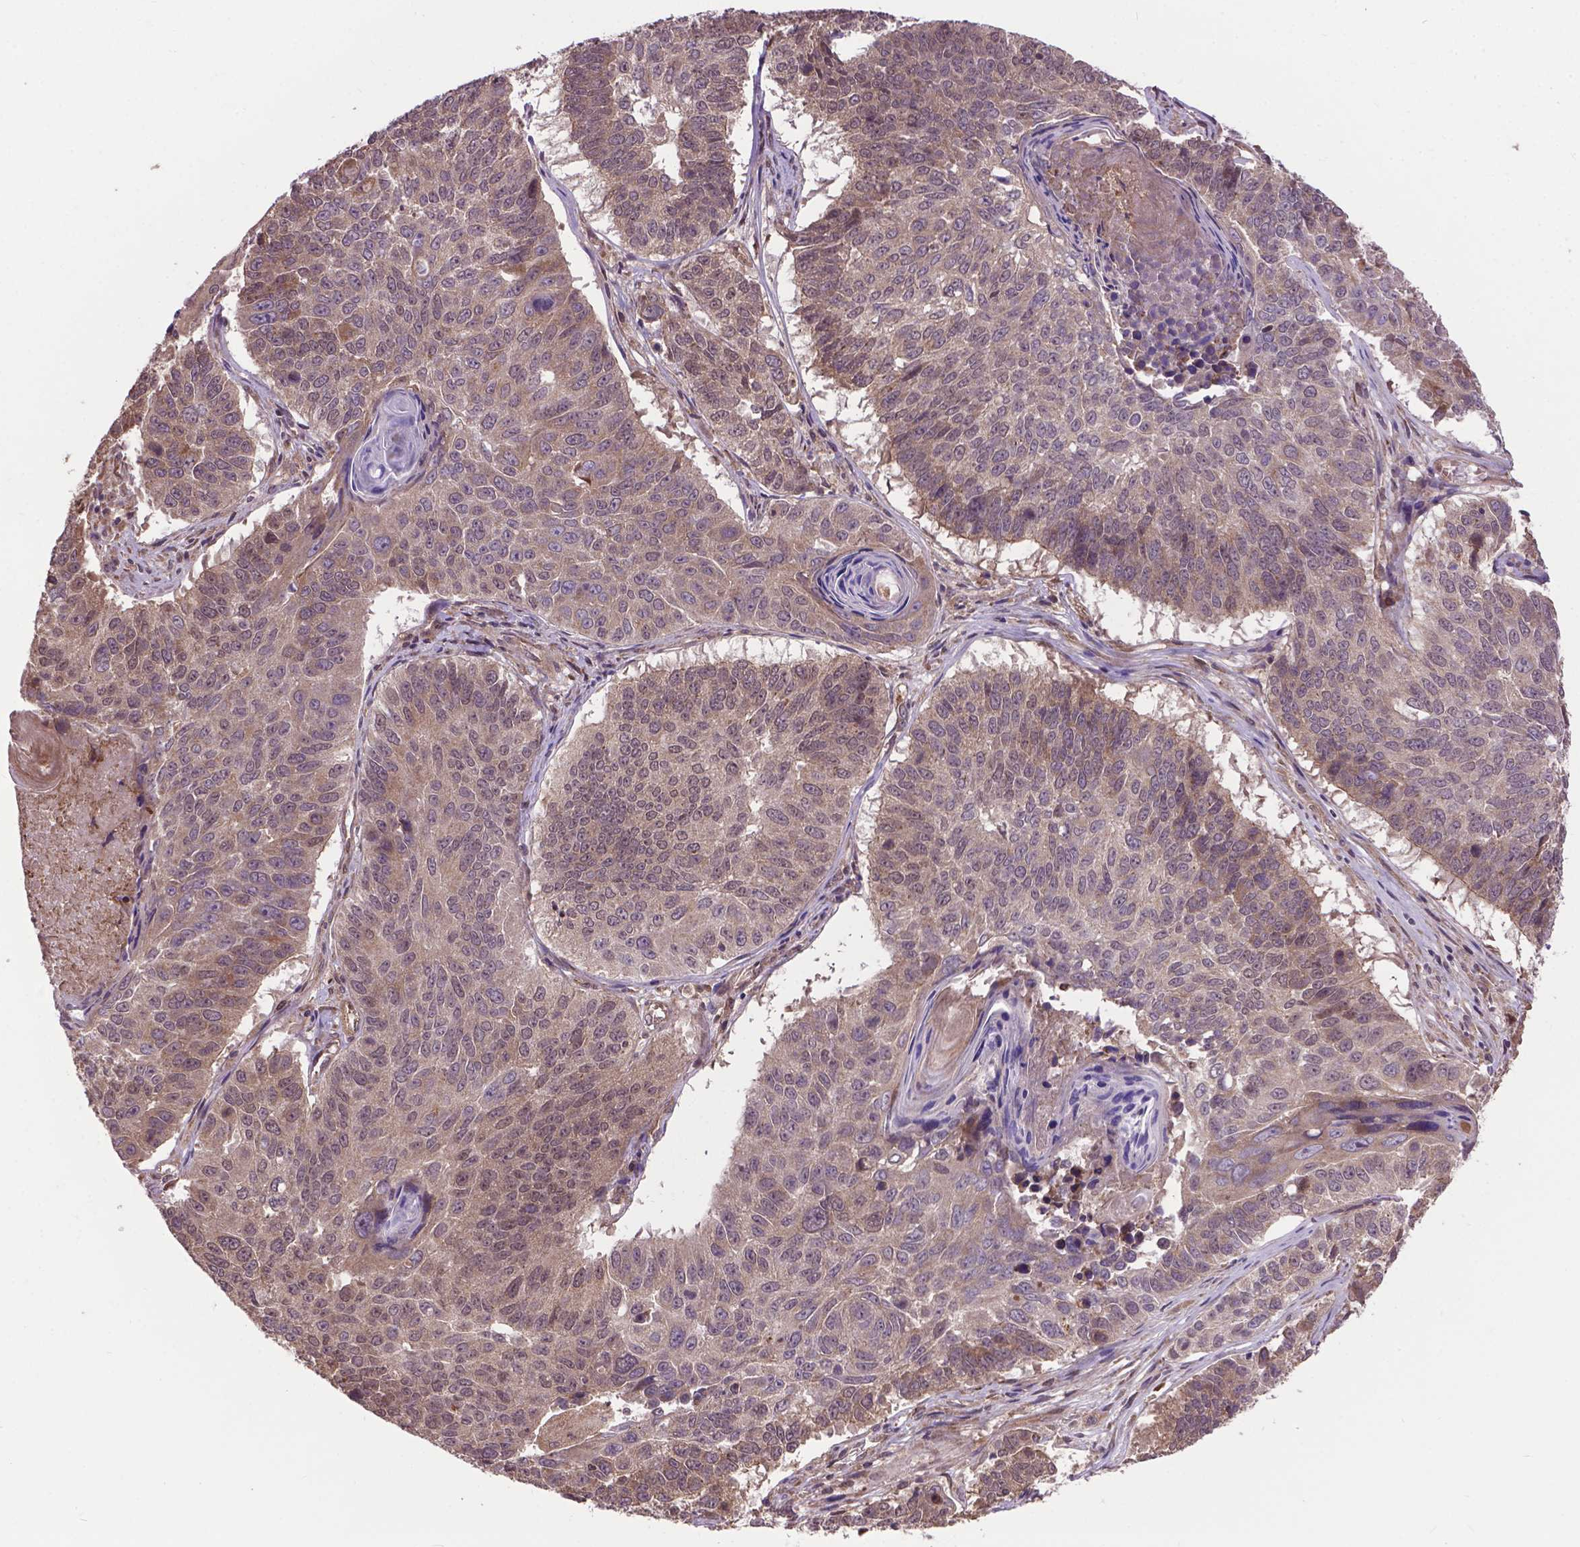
{"staining": {"intensity": "weak", "quantity": ">75%", "location": "cytoplasmic/membranous"}, "tissue": "lung cancer", "cell_type": "Tumor cells", "image_type": "cancer", "snomed": [{"axis": "morphology", "description": "Squamous cell carcinoma, NOS"}, {"axis": "topography", "description": "Lung"}], "caption": "Immunohistochemistry micrograph of neoplastic tissue: lung cancer (squamous cell carcinoma) stained using immunohistochemistry shows low levels of weak protein expression localized specifically in the cytoplasmic/membranous of tumor cells, appearing as a cytoplasmic/membranous brown color.", "gene": "ZNF616", "patient": {"sex": "male", "age": 73}}